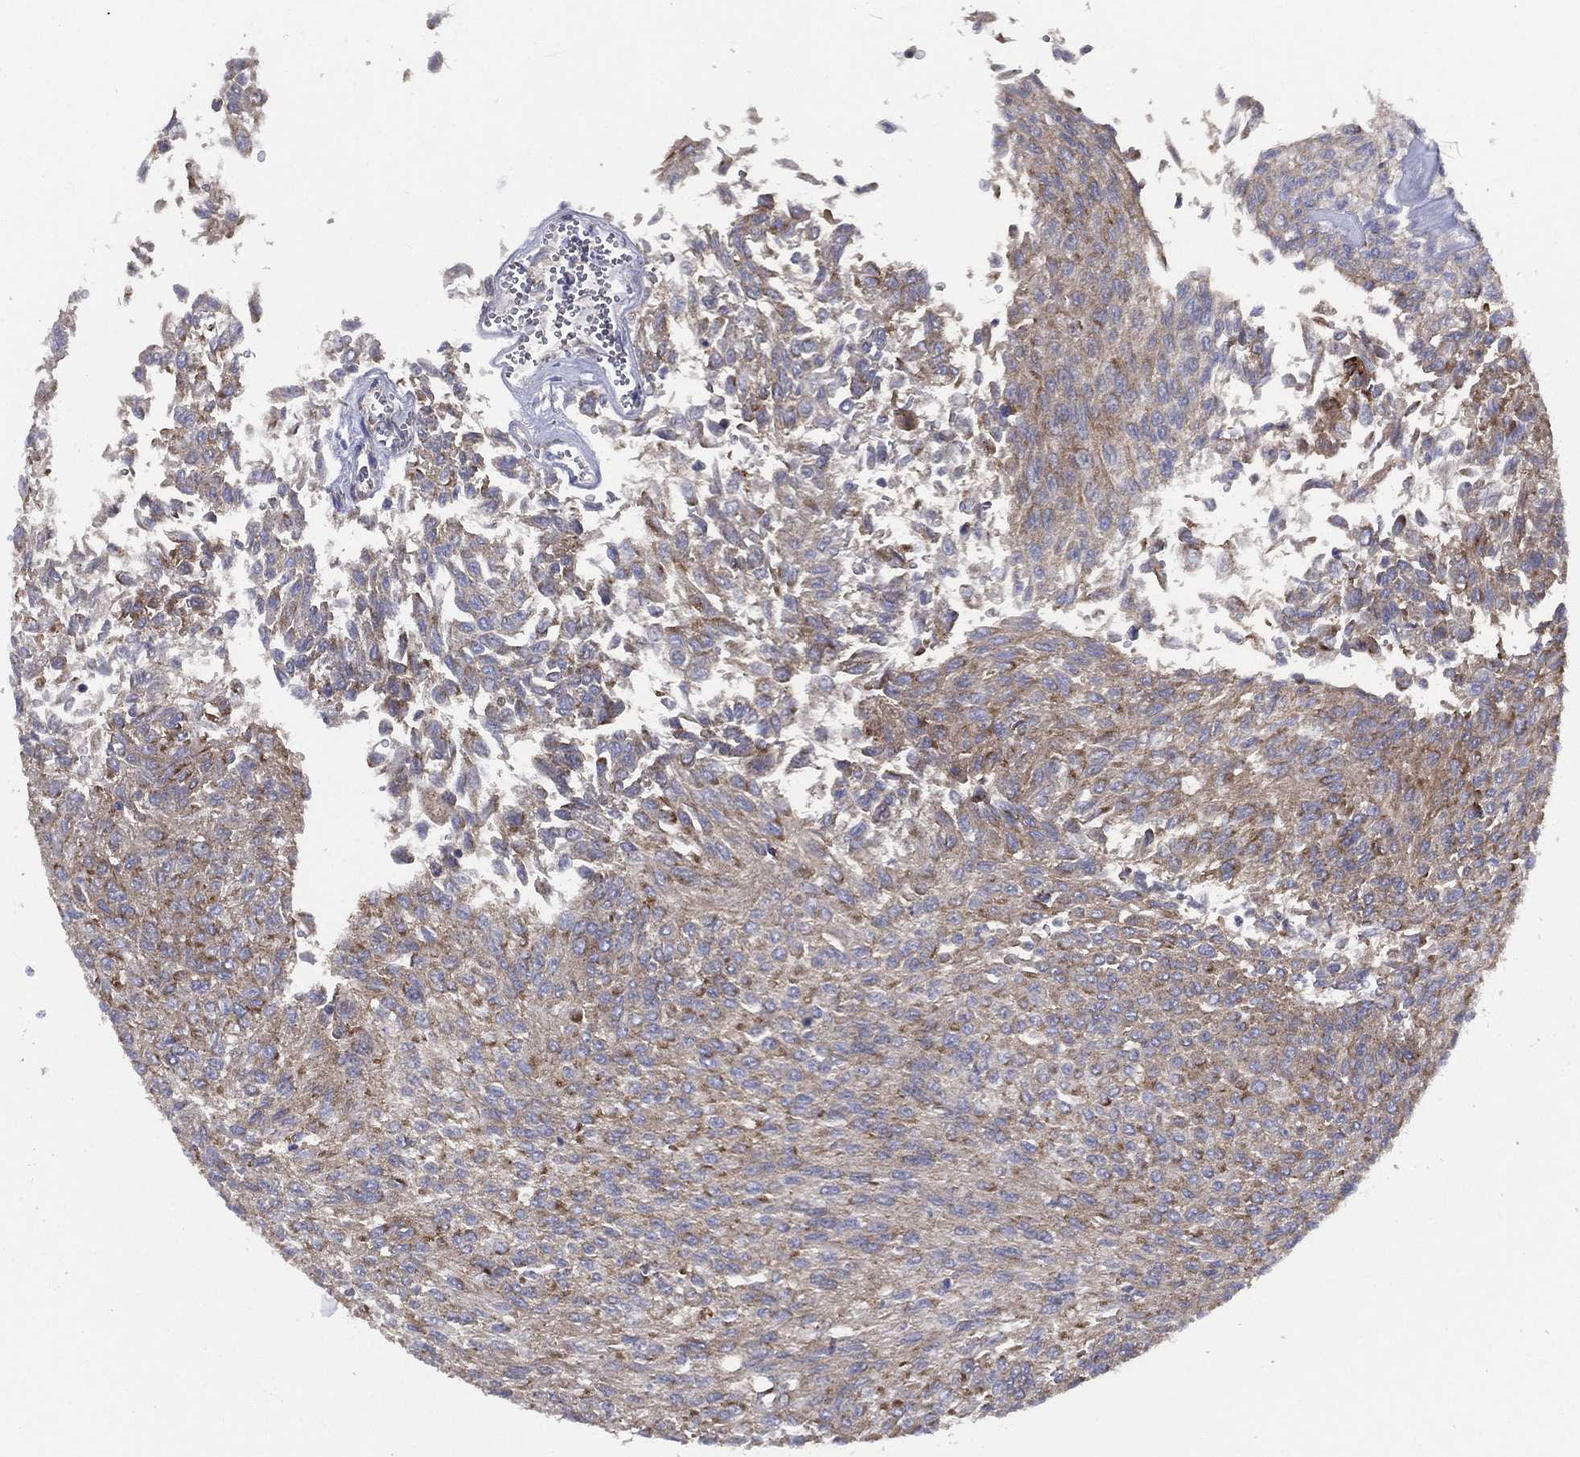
{"staining": {"intensity": "moderate", "quantity": "<25%", "location": "cytoplasmic/membranous"}, "tissue": "urothelial cancer", "cell_type": "Tumor cells", "image_type": "cancer", "snomed": [{"axis": "morphology", "description": "Urothelial carcinoma, Low grade"}, {"axis": "topography", "description": "Urinary bladder"}], "caption": "A brown stain highlights moderate cytoplasmic/membranous staining of a protein in low-grade urothelial carcinoma tumor cells.", "gene": "ZNF223", "patient": {"sex": "male", "age": 78}}